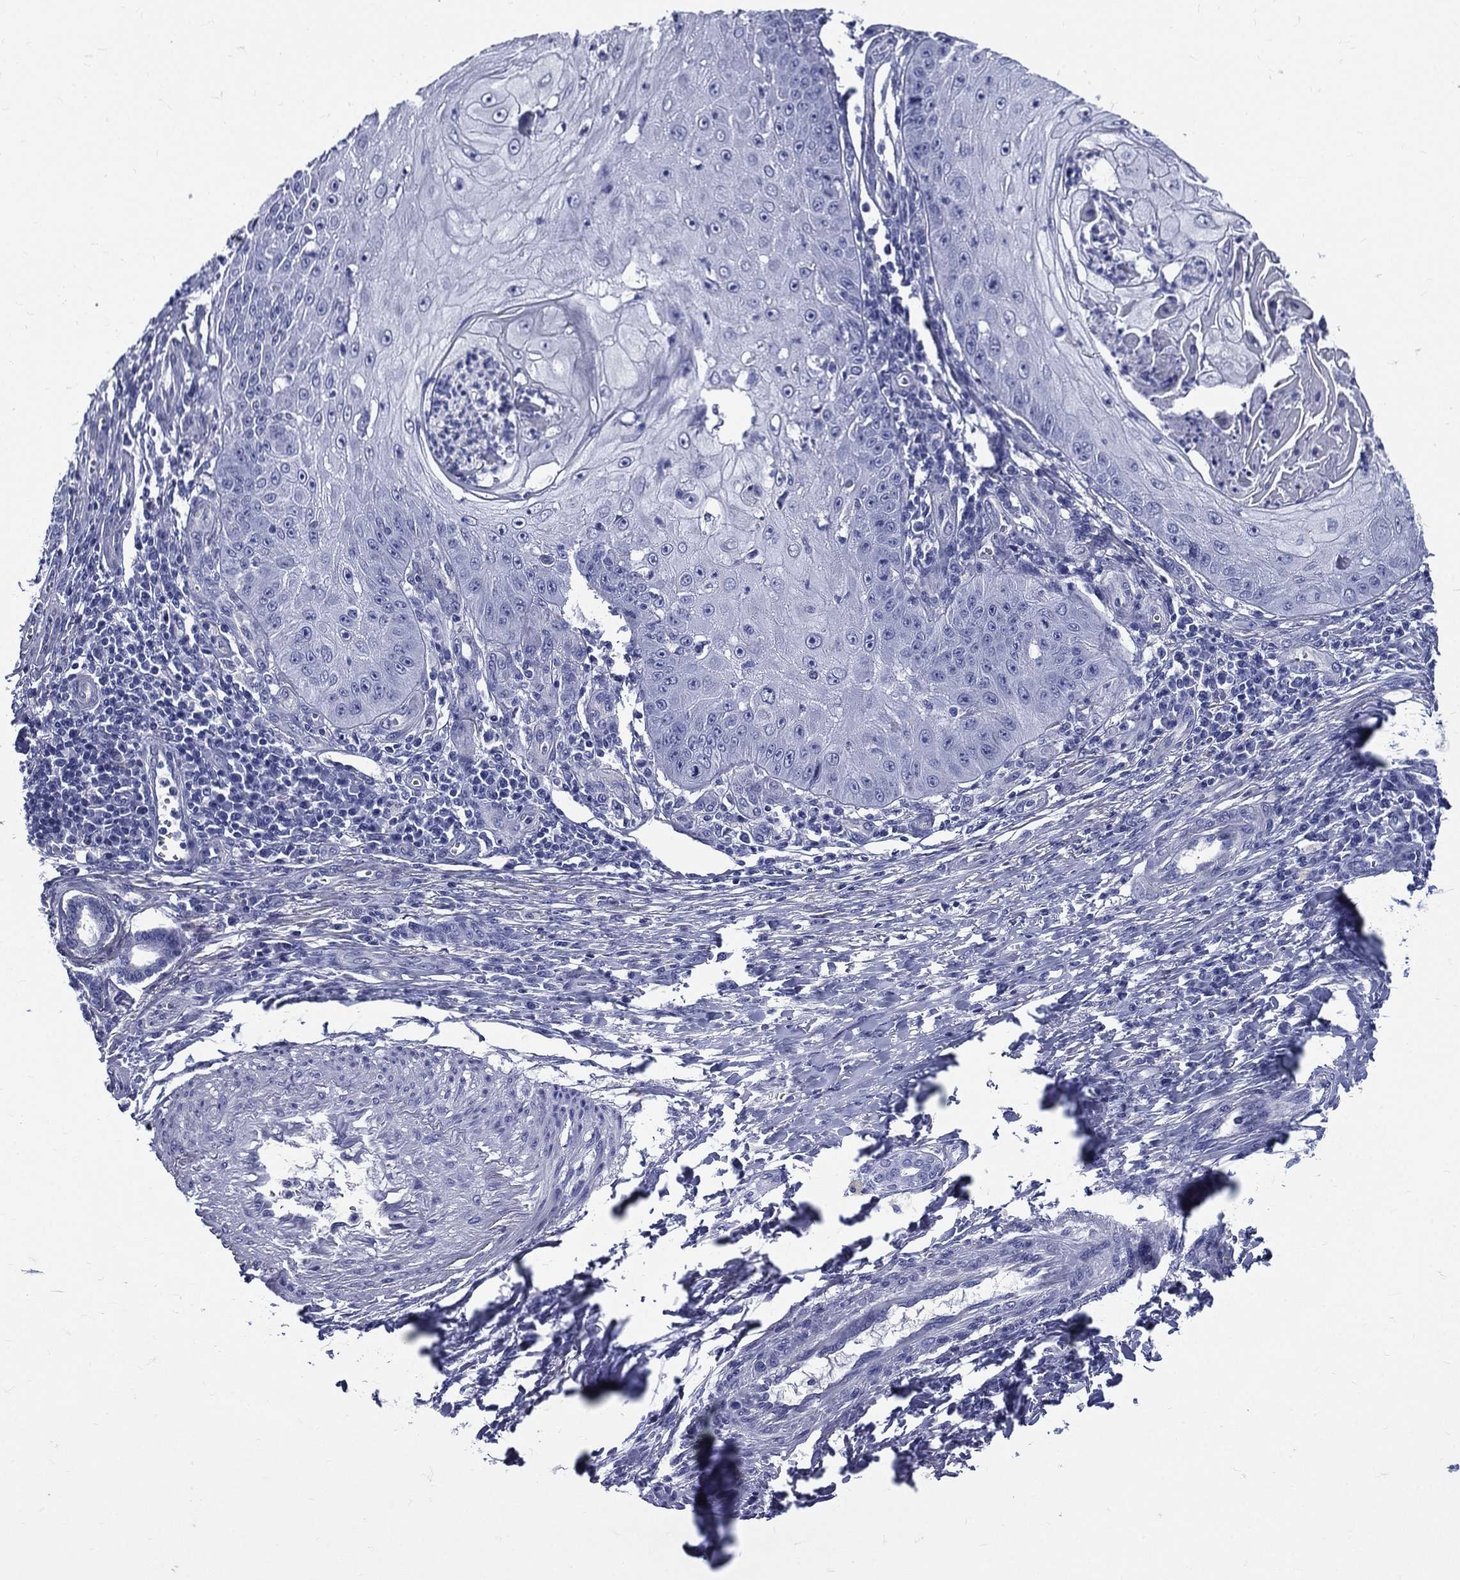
{"staining": {"intensity": "negative", "quantity": "none", "location": "none"}, "tissue": "skin cancer", "cell_type": "Tumor cells", "image_type": "cancer", "snomed": [{"axis": "morphology", "description": "Squamous cell carcinoma, NOS"}, {"axis": "topography", "description": "Skin"}], "caption": "High magnification brightfield microscopy of skin squamous cell carcinoma stained with DAB (3,3'-diaminobenzidine) (brown) and counterstained with hematoxylin (blue): tumor cells show no significant staining.", "gene": "DPYS", "patient": {"sex": "male", "age": 70}}